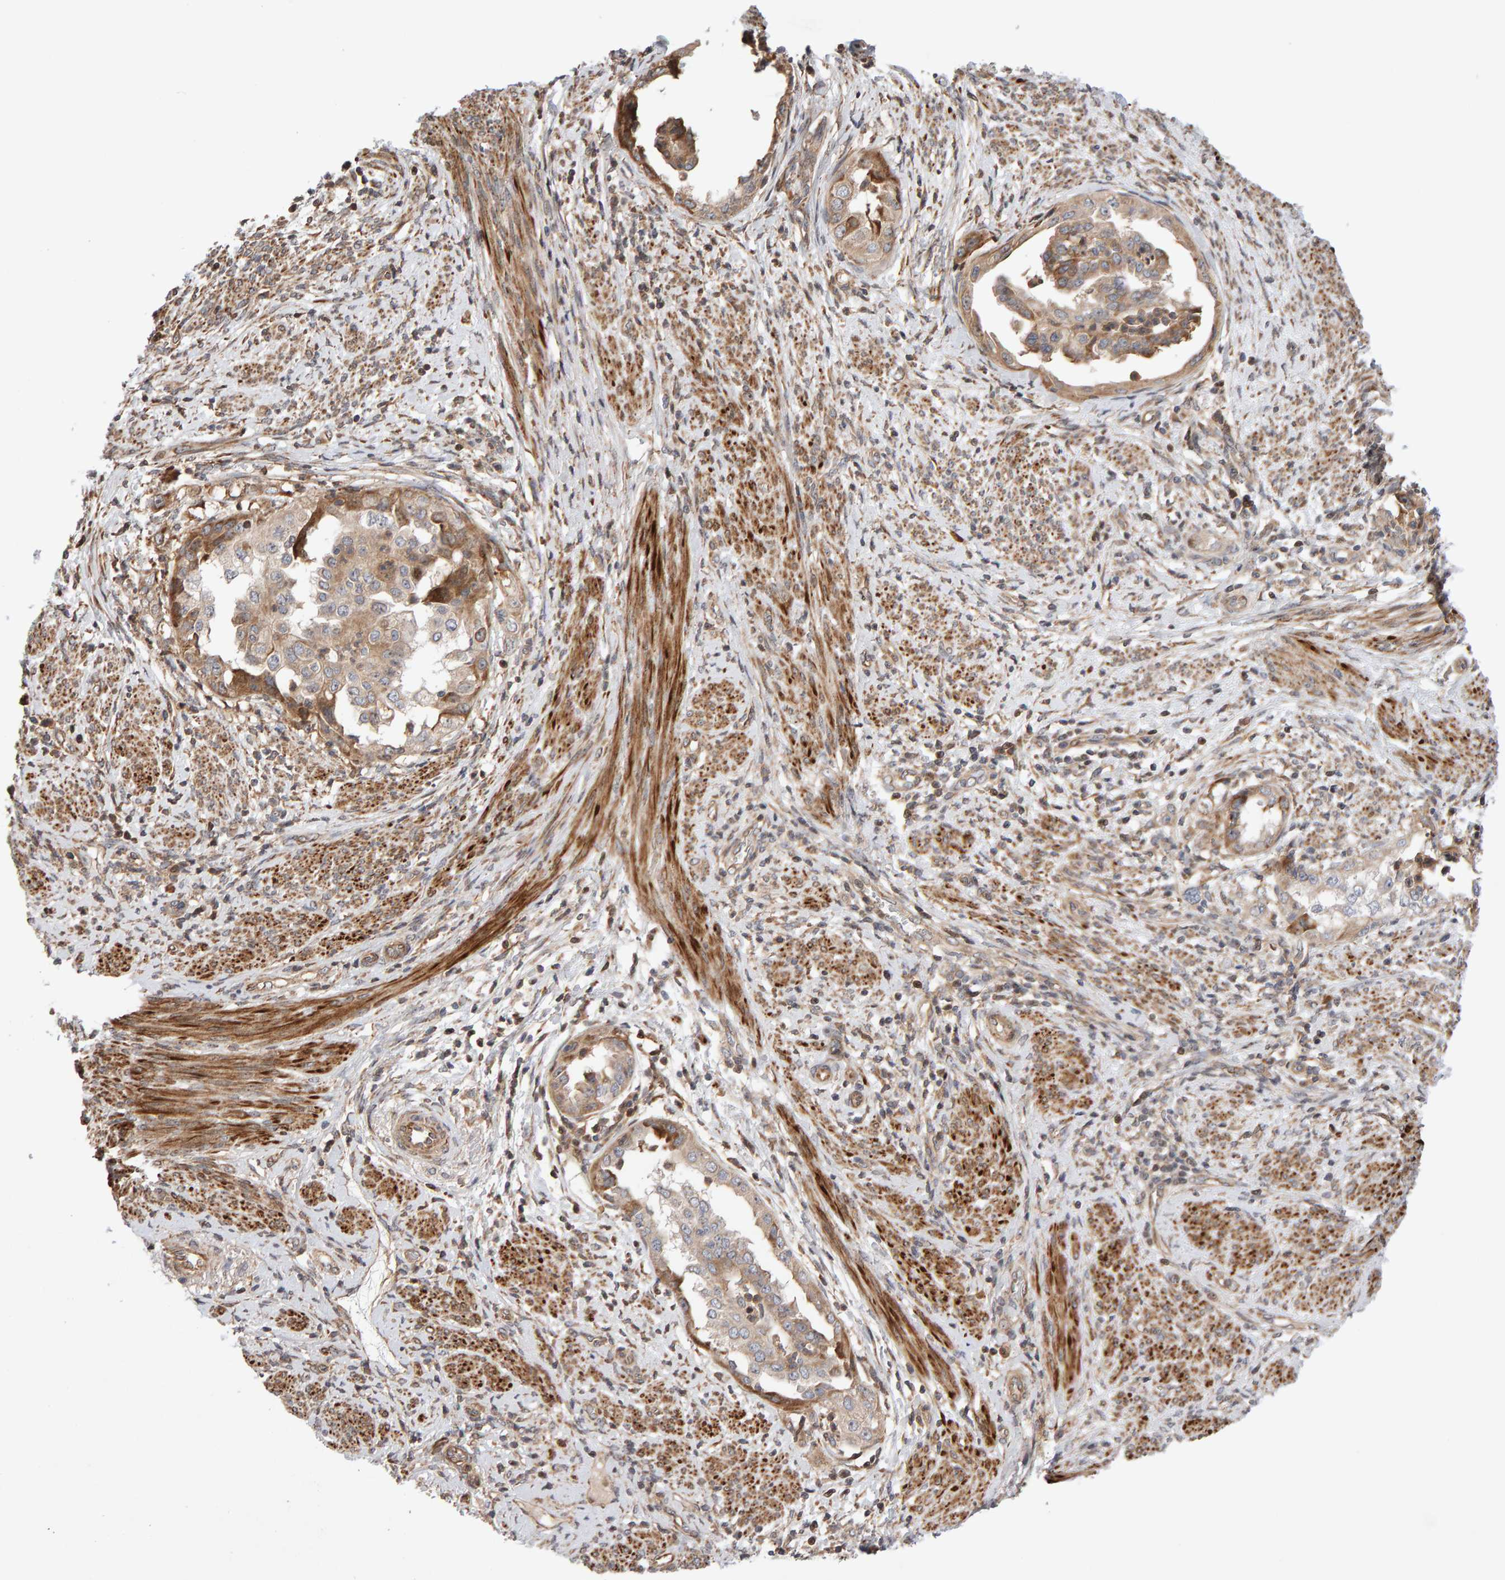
{"staining": {"intensity": "weak", "quantity": ">75%", "location": "cytoplasmic/membranous"}, "tissue": "endometrial cancer", "cell_type": "Tumor cells", "image_type": "cancer", "snomed": [{"axis": "morphology", "description": "Adenocarcinoma, NOS"}, {"axis": "topography", "description": "Endometrium"}], "caption": "A high-resolution micrograph shows immunohistochemistry (IHC) staining of endometrial adenocarcinoma, which displays weak cytoplasmic/membranous positivity in approximately >75% of tumor cells.", "gene": "LZTS1", "patient": {"sex": "female", "age": 85}}